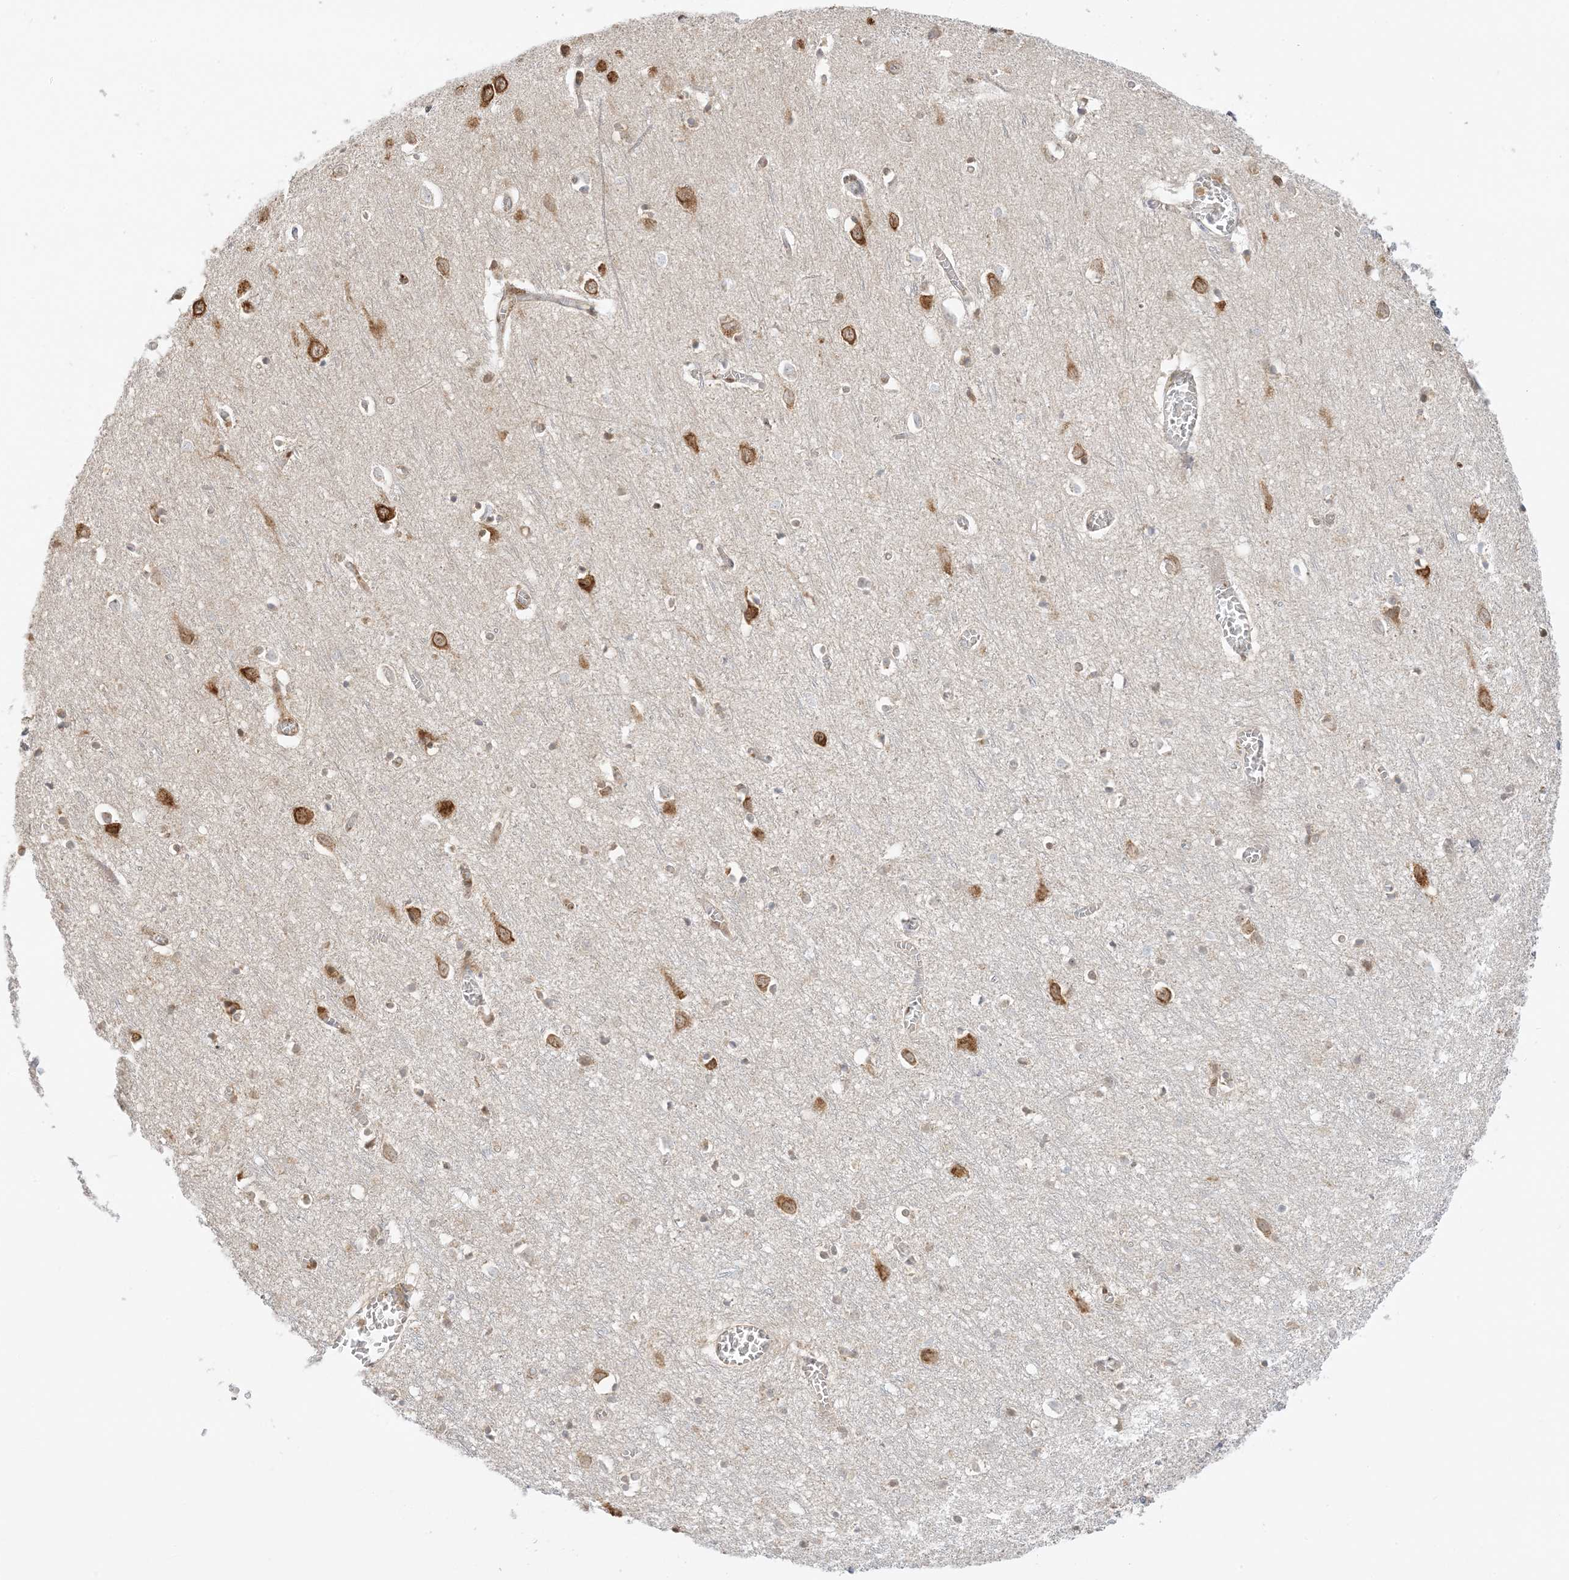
{"staining": {"intensity": "negative", "quantity": "none", "location": "none"}, "tissue": "cerebral cortex", "cell_type": "Endothelial cells", "image_type": "normal", "snomed": [{"axis": "morphology", "description": "Normal tissue, NOS"}, {"axis": "topography", "description": "Cerebral cortex"}], "caption": "Immunohistochemistry photomicrograph of benign cerebral cortex stained for a protein (brown), which demonstrates no positivity in endothelial cells.", "gene": "UBAP2L", "patient": {"sex": "female", "age": 64}}